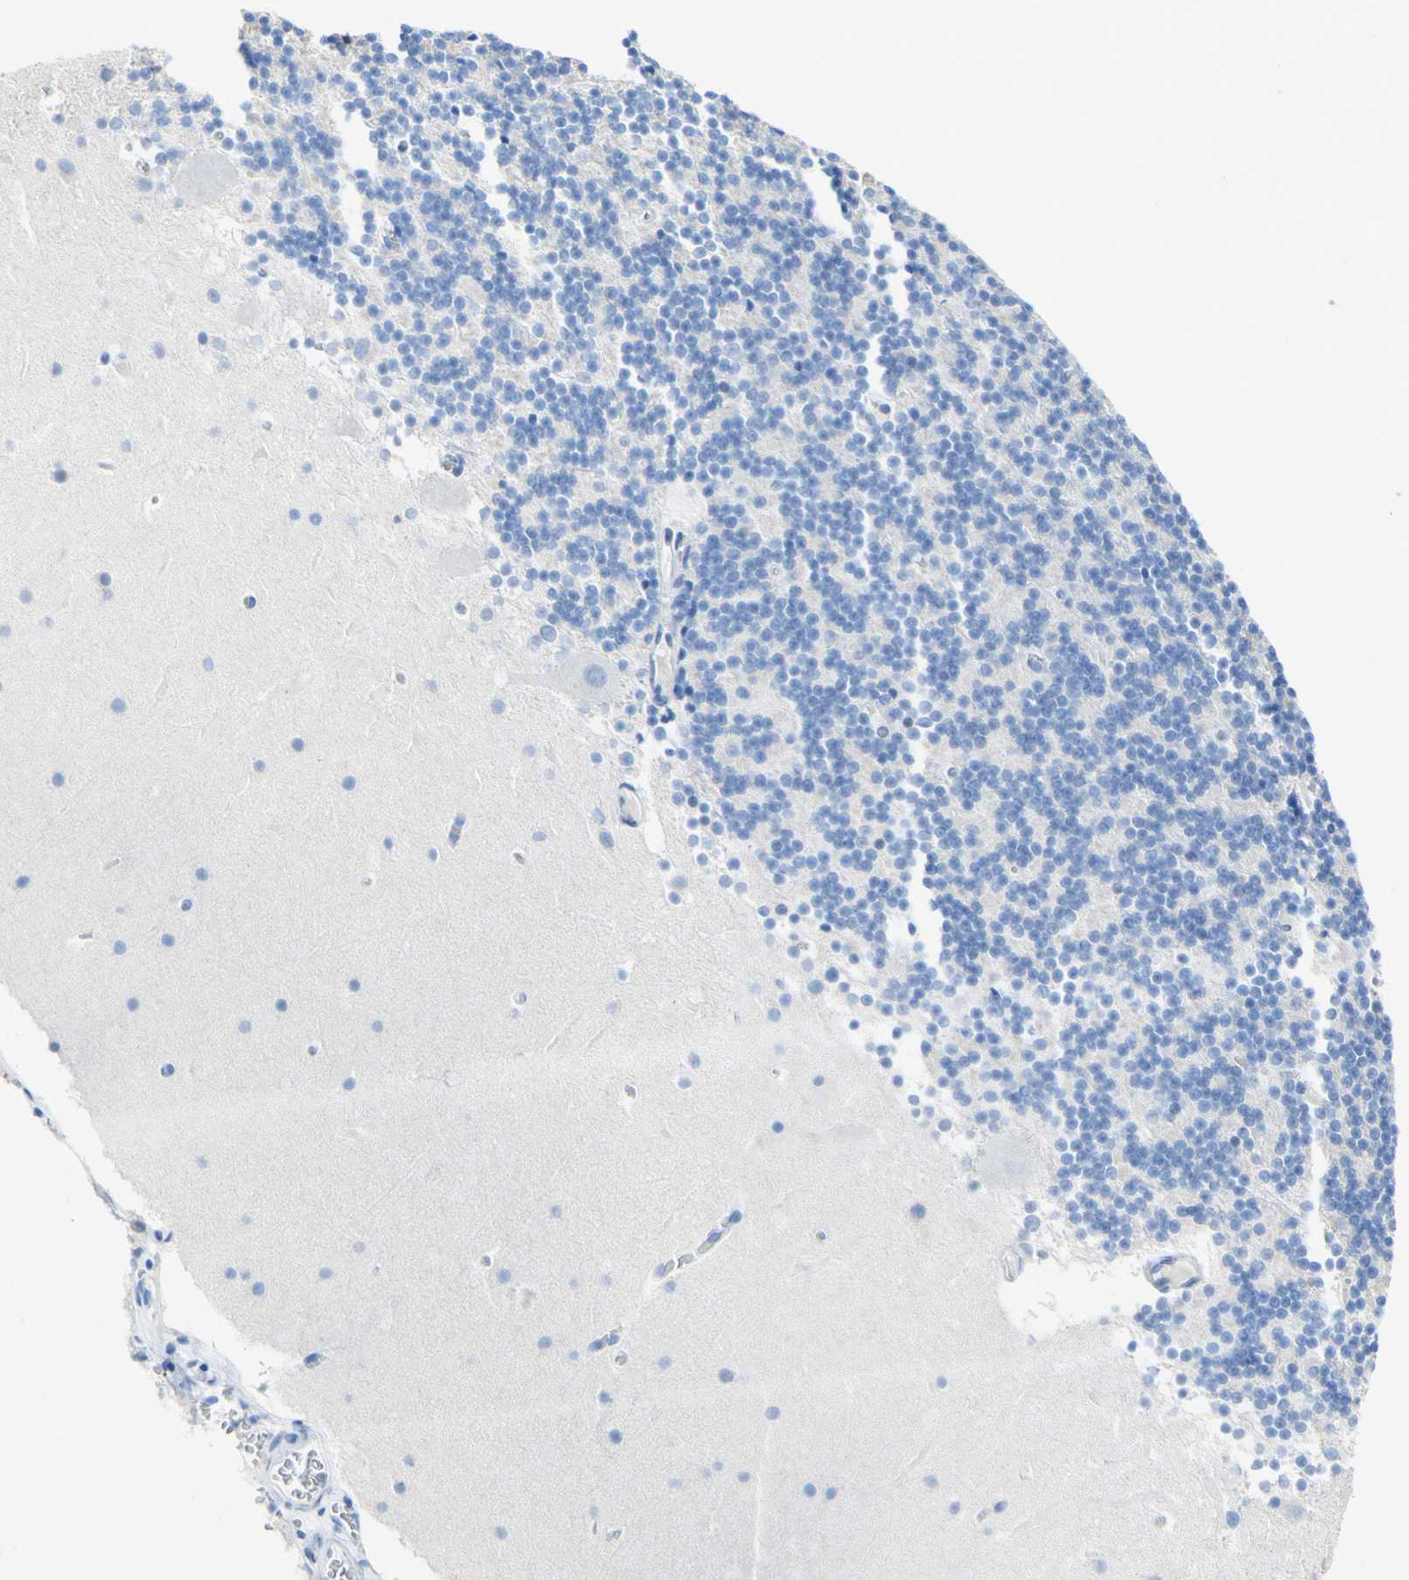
{"staining": {"intensity": "negative", "quantity": "none", "location": "none"}, "tissue": "cerebellum", "cell_type": "Cells in granular layer", "image_type": "normal", "snomed": [{"axis": "morphology", "description": "Normal tissue, NOS"}, {"axis": "topography", "description": "Cerebellum"}], "caption": "IHC of benign cerebellum exhibits no expression in cells in granular layer.", "gene": "DSC2", "patient": {"sex": "male", "age": 45}}